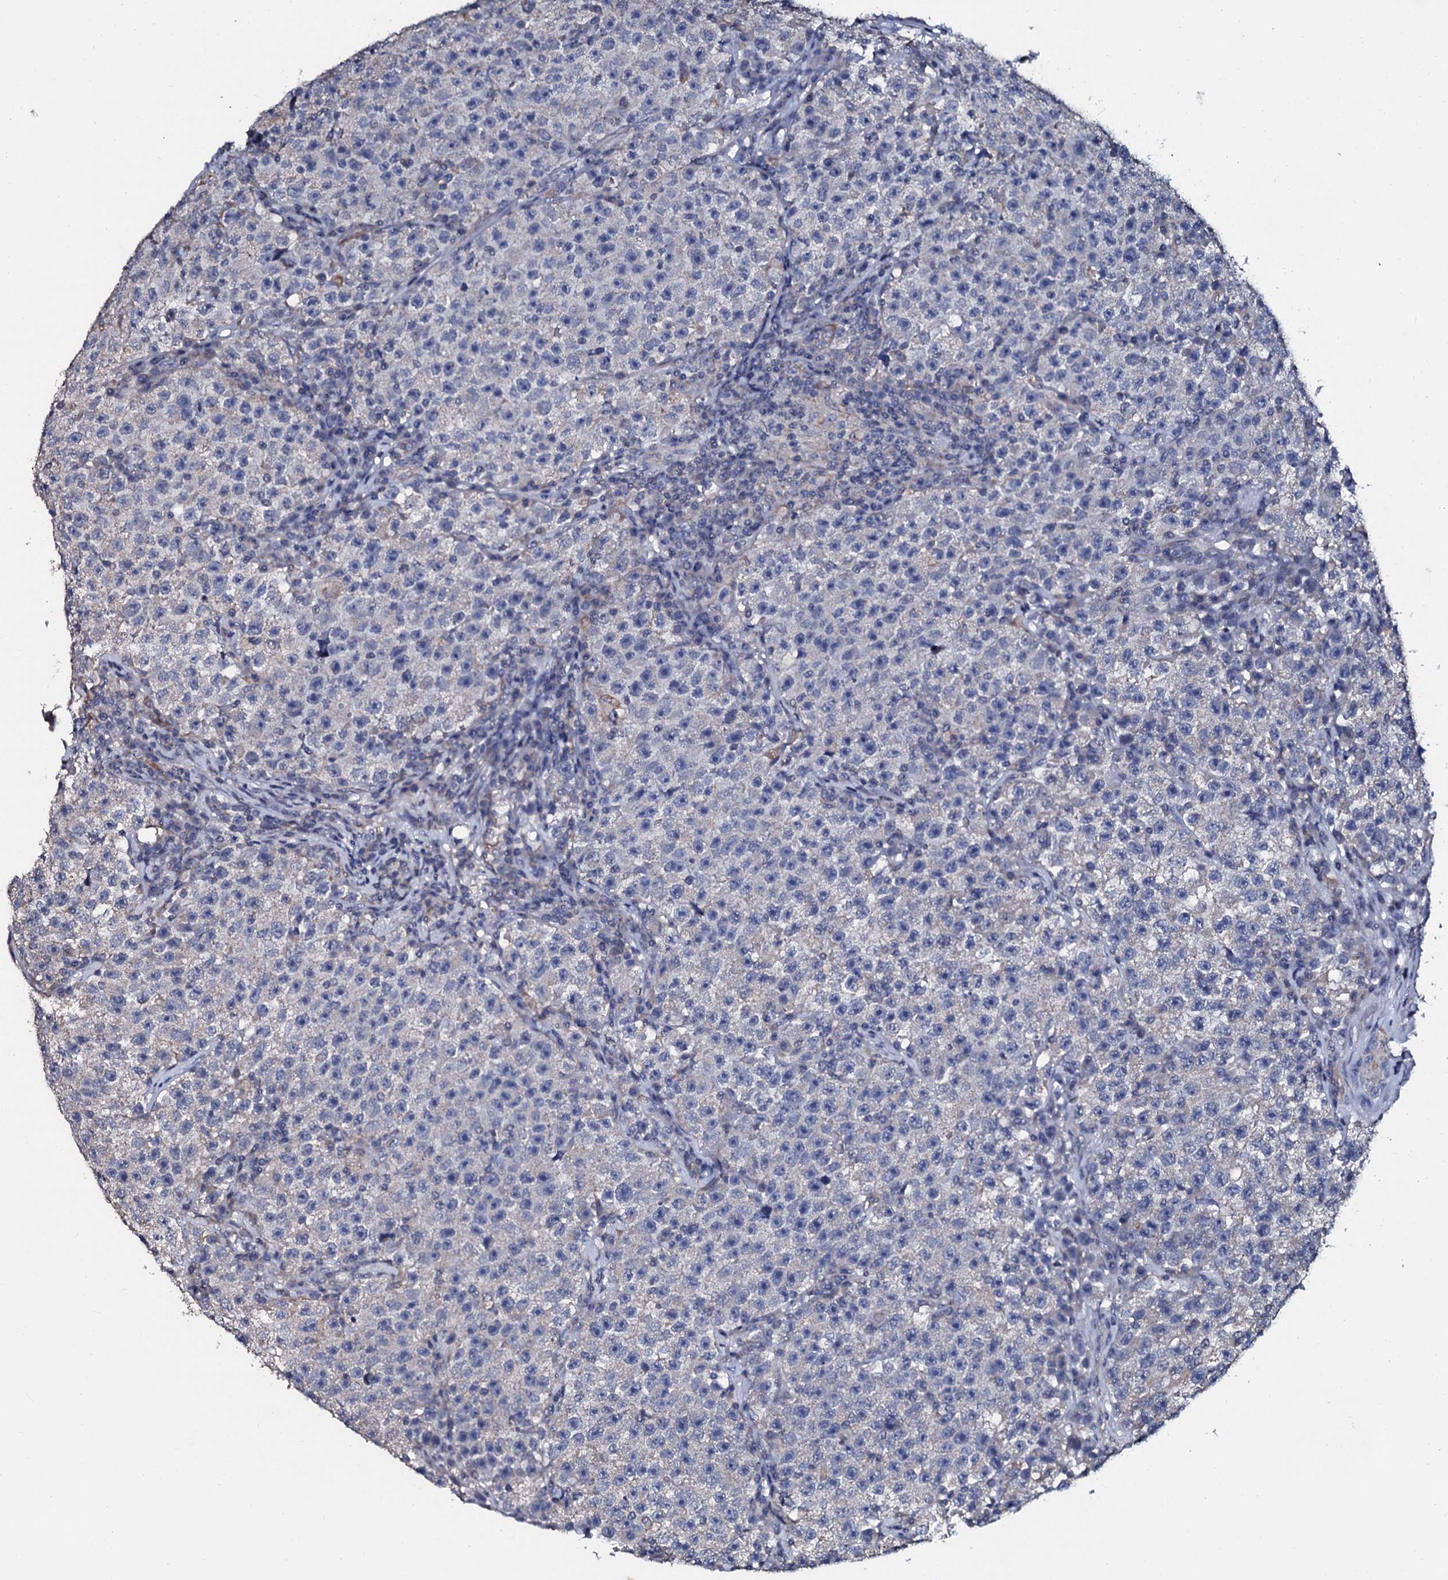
{"staining": {"intensity": "negative", "quantity": "none", "location": "none"}, "tissue": "testis cancer", "cell_type": "Tumor cells", "image_type": "cancer", "snomed": [{"axis": "morphology", "description": "Seminoma, NOS"}, {"axis": "topography", "description": "Testis"}], "caption": "Tumor cells show no significant protein staining in testis cancer. (DAB (3,3'-diaminobenzidine) IHC visualized using brightfield microscopy, high magnification).", "gene": "SLC37A4", "patient": {"sex": "male", "age": 22}}